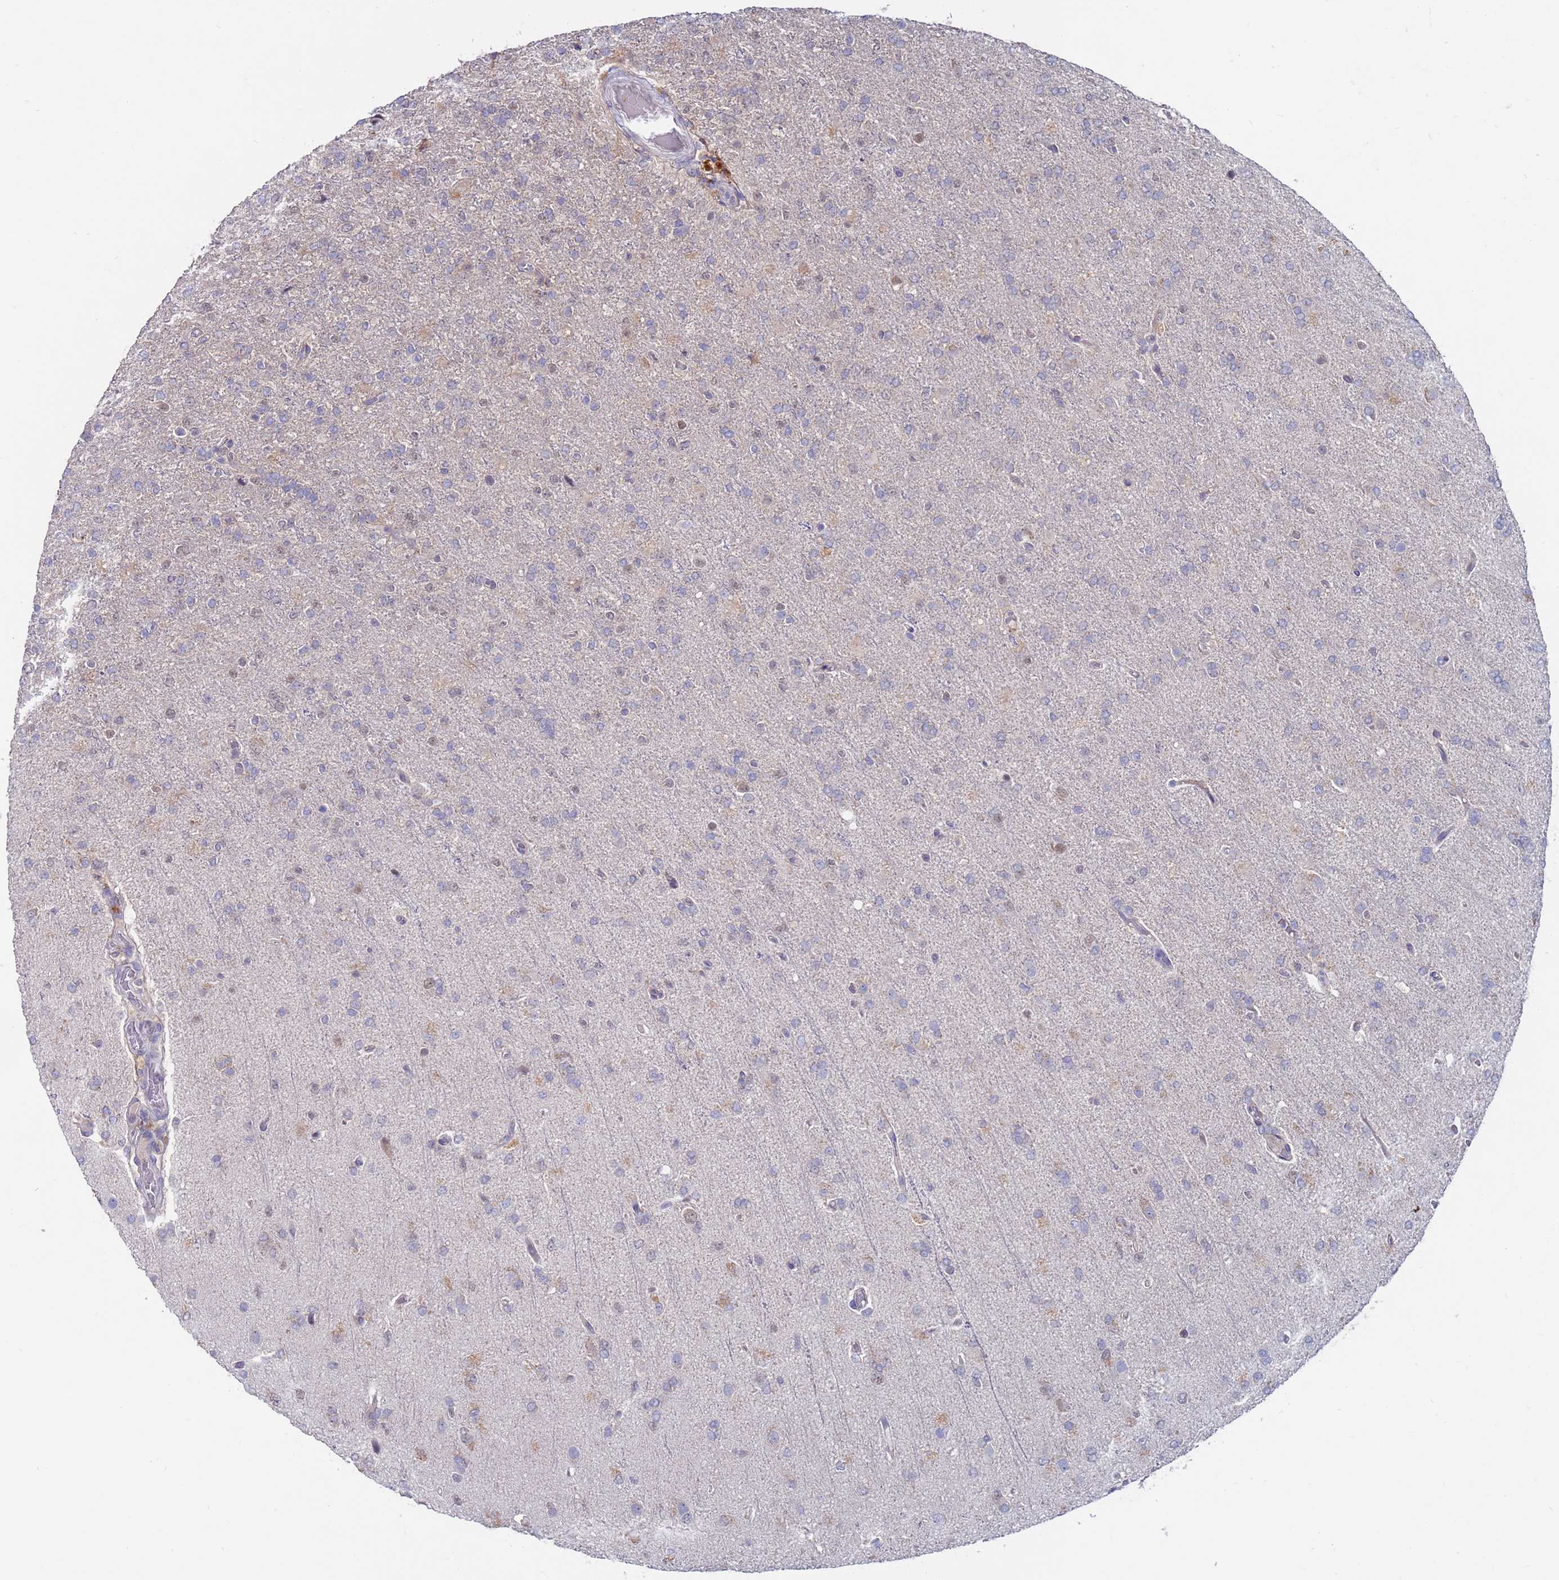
{"staining": {"intensity": "negative", "quantity": "none", "location": "none"}, "tissue": "glioma", "cell_type": "Tumor cells", "image_type": "cancer", "snomed": [{"axis": "morphology", "description": "Glioma, malignant, High grade"}, {"axis": "topography", "description": "Brain"}], "caption": "There is no significant staining in tumor cells of malignant glioma (high-grade).", "gene": "FBXO27", "patient": {"sex": "female", "age": 74}}